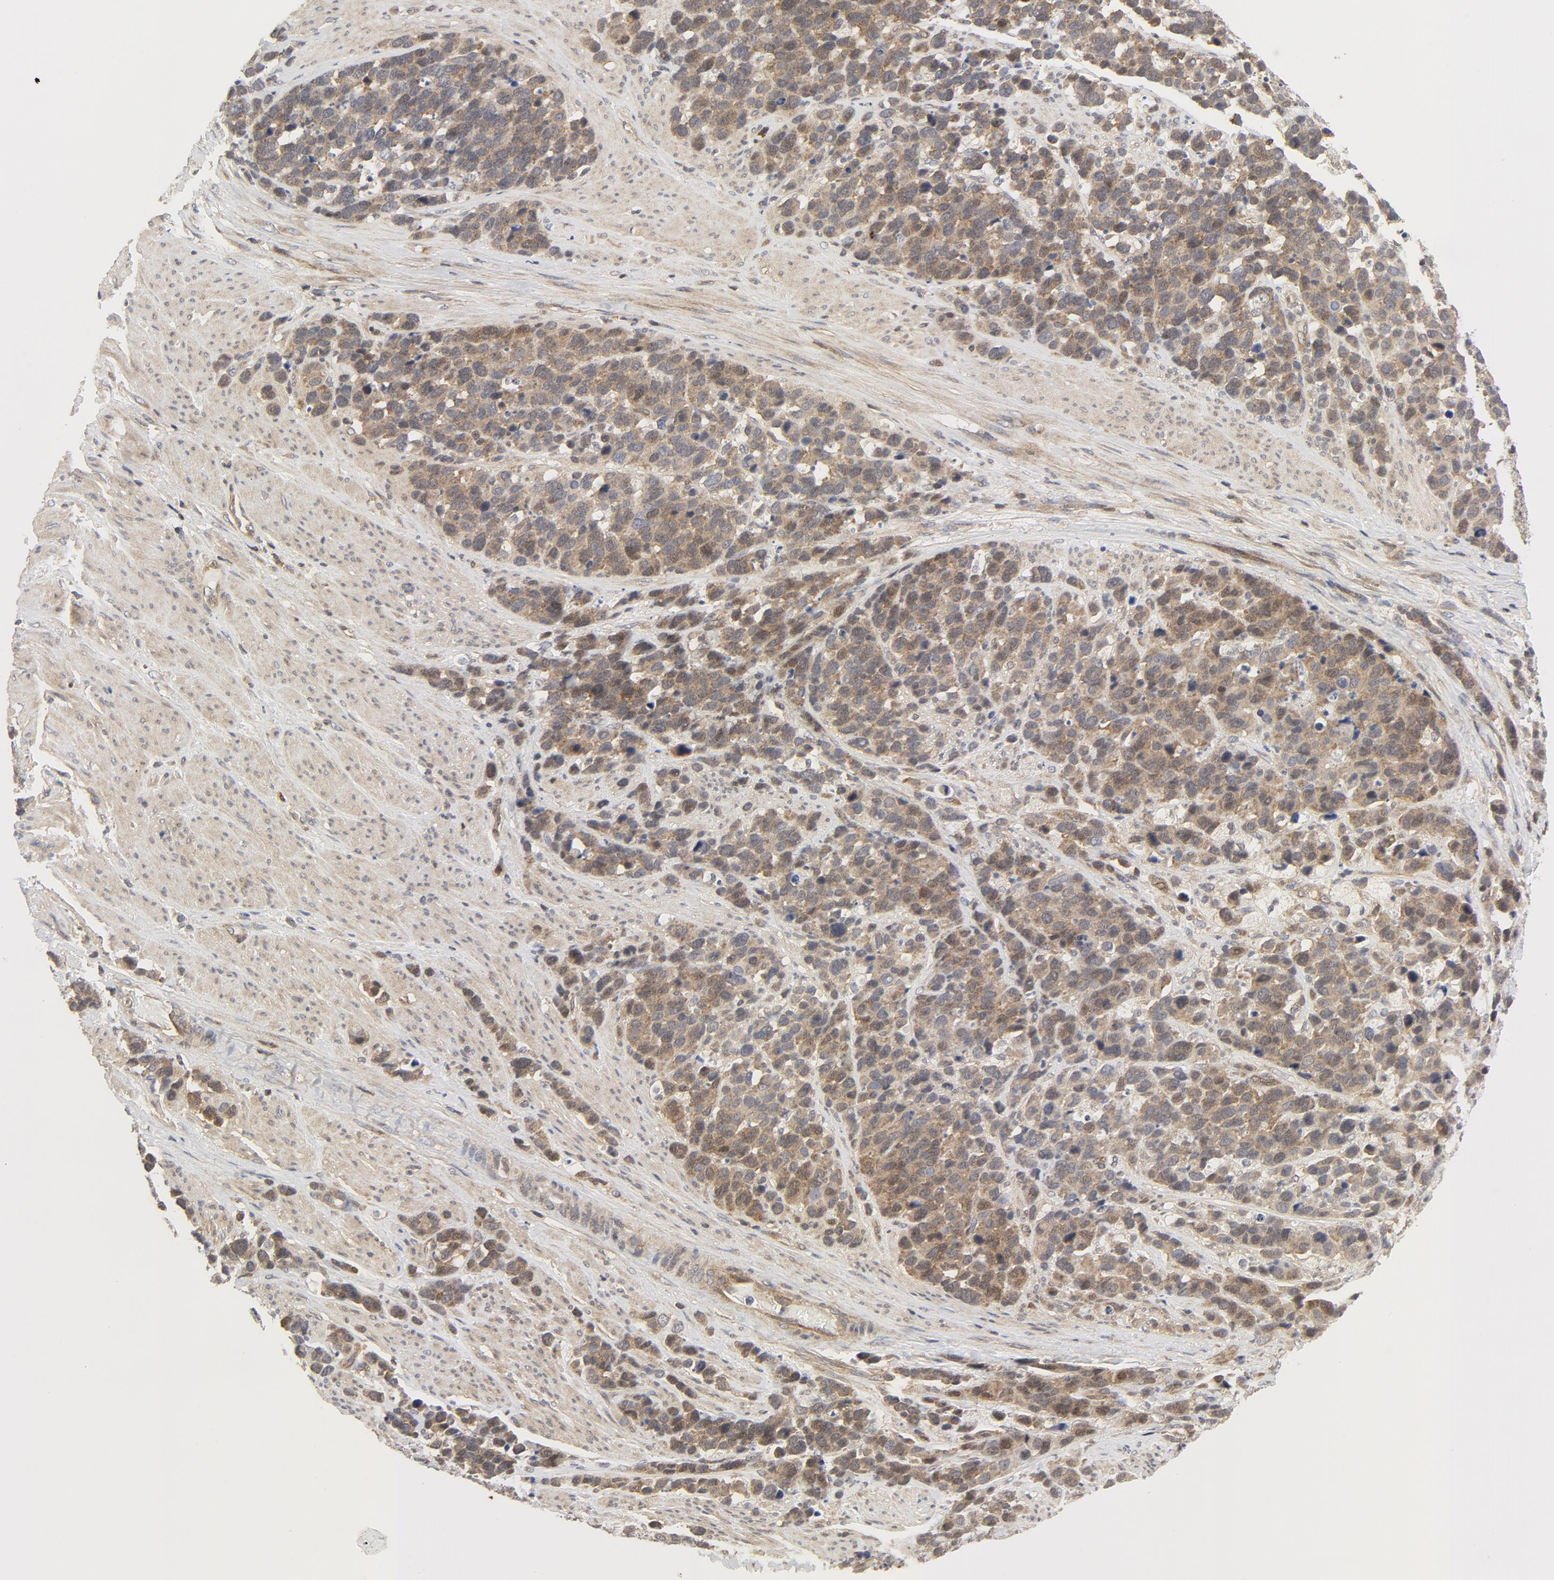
{"staining": {"intensity": "weak", "quantity": ">75%", "location": "cytoplasmic/membranous"}, "tissue": "stomach cancer", "cell_type": "Tumor cells", "image_type": "cancer", "snomed": [{"axis": "morphology", "description": "Adenocarcinoma, NOS"}, {"axis": "topography", "description": "Stomach, upper"}], "caption": "Immunohistochemical staining of stomach cancer exhibits low levels of weak cytoplasmic/membranous protein expression in about >75% of tumor cells.", "gene": "MAP2K7", "patient": {"sex": "male", "age": 71}}